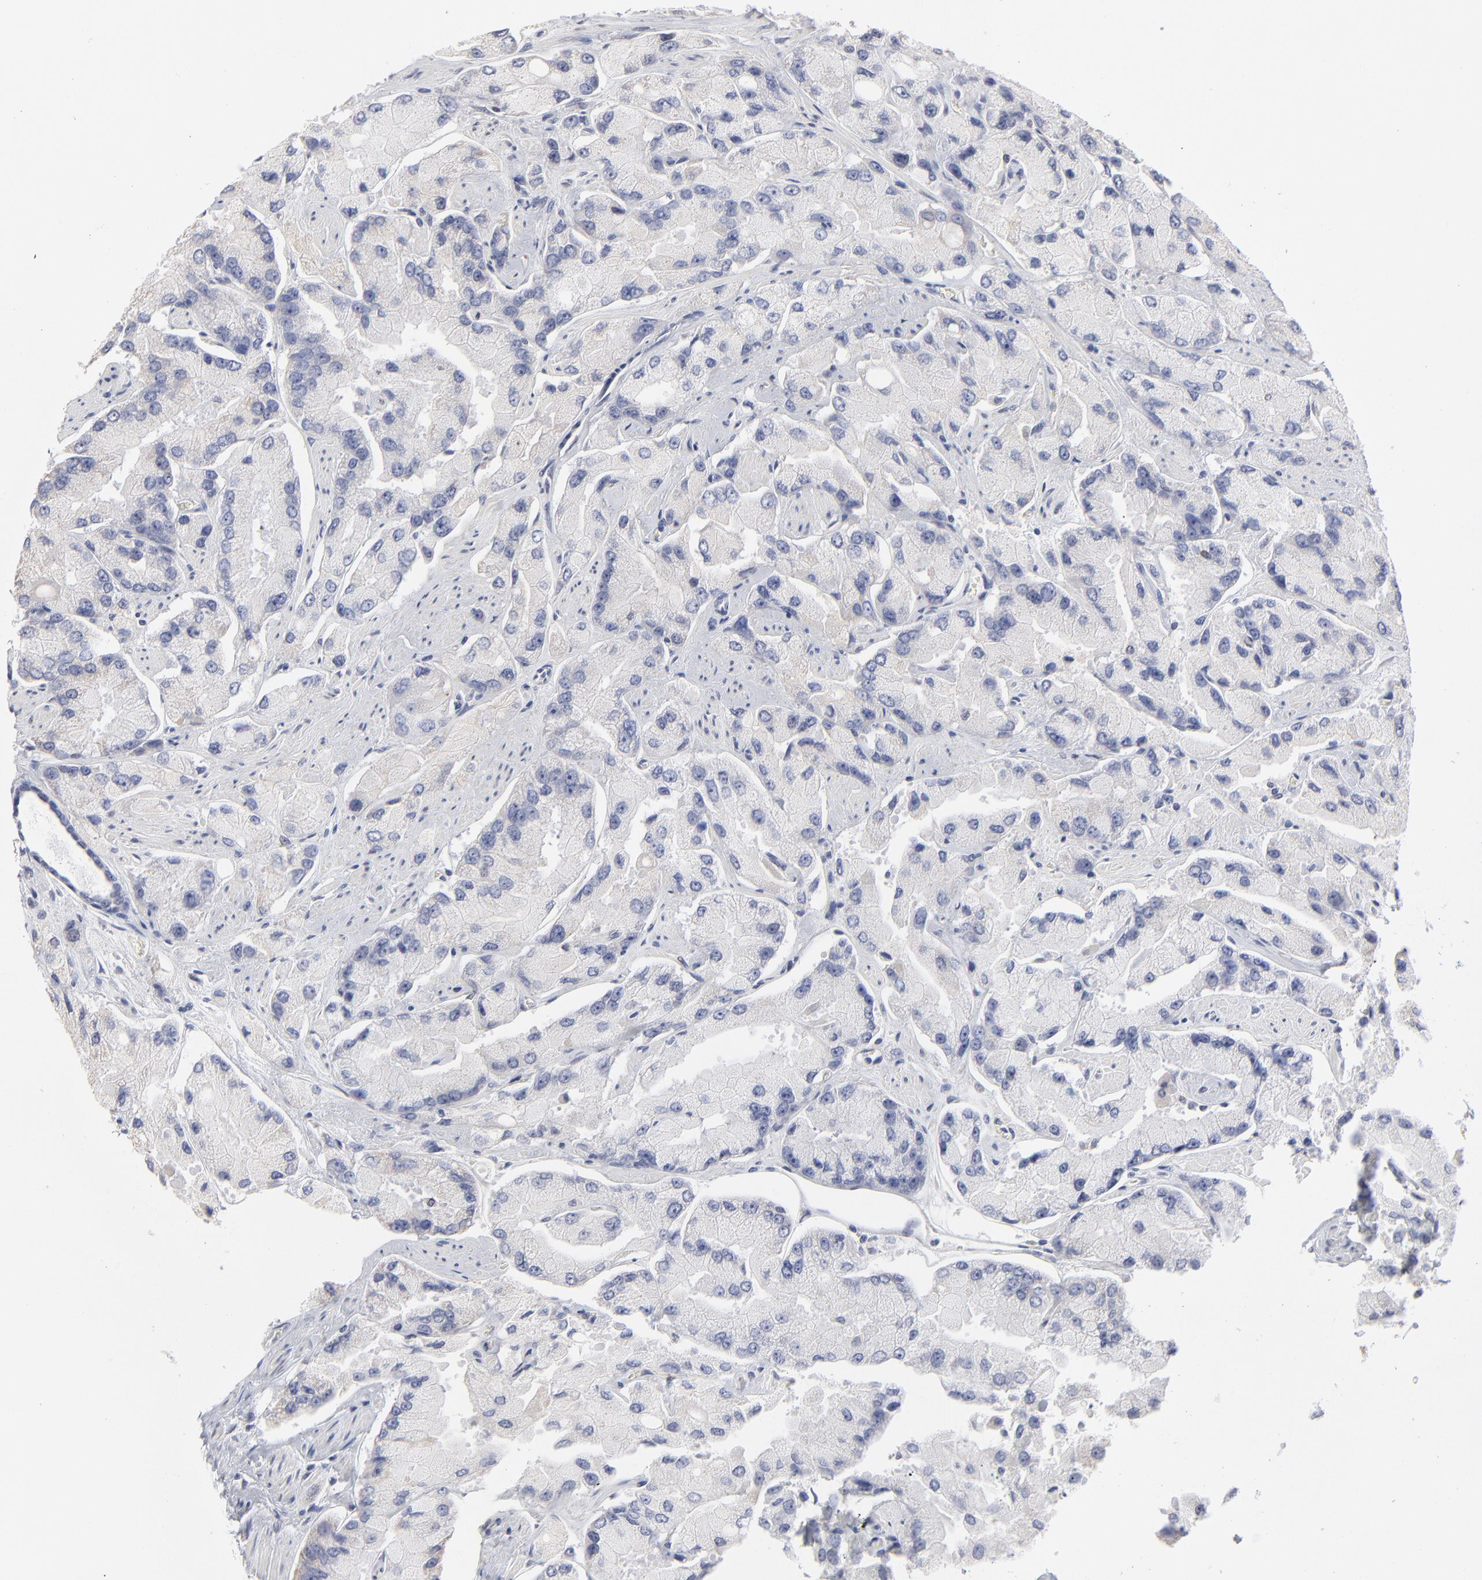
{"staining": {"intensity": "negative", "quantity": "none", "location": "none"}, "tissue": "prostate cancer", "cell_type": "Tumor cells", "image_type": "cancer", "snomed": [{"axis": "morphology", "description": "Adenocarcinoma, High grade"}, {"axis": "topography", "description": "Prostate"}], "caption": "This is an IHC image of high-grade adenocarcinoma (prostate). There is no expression in tumor cells.", "gene": "RBM3", "patient": {"sex": "male", "age": 58}}